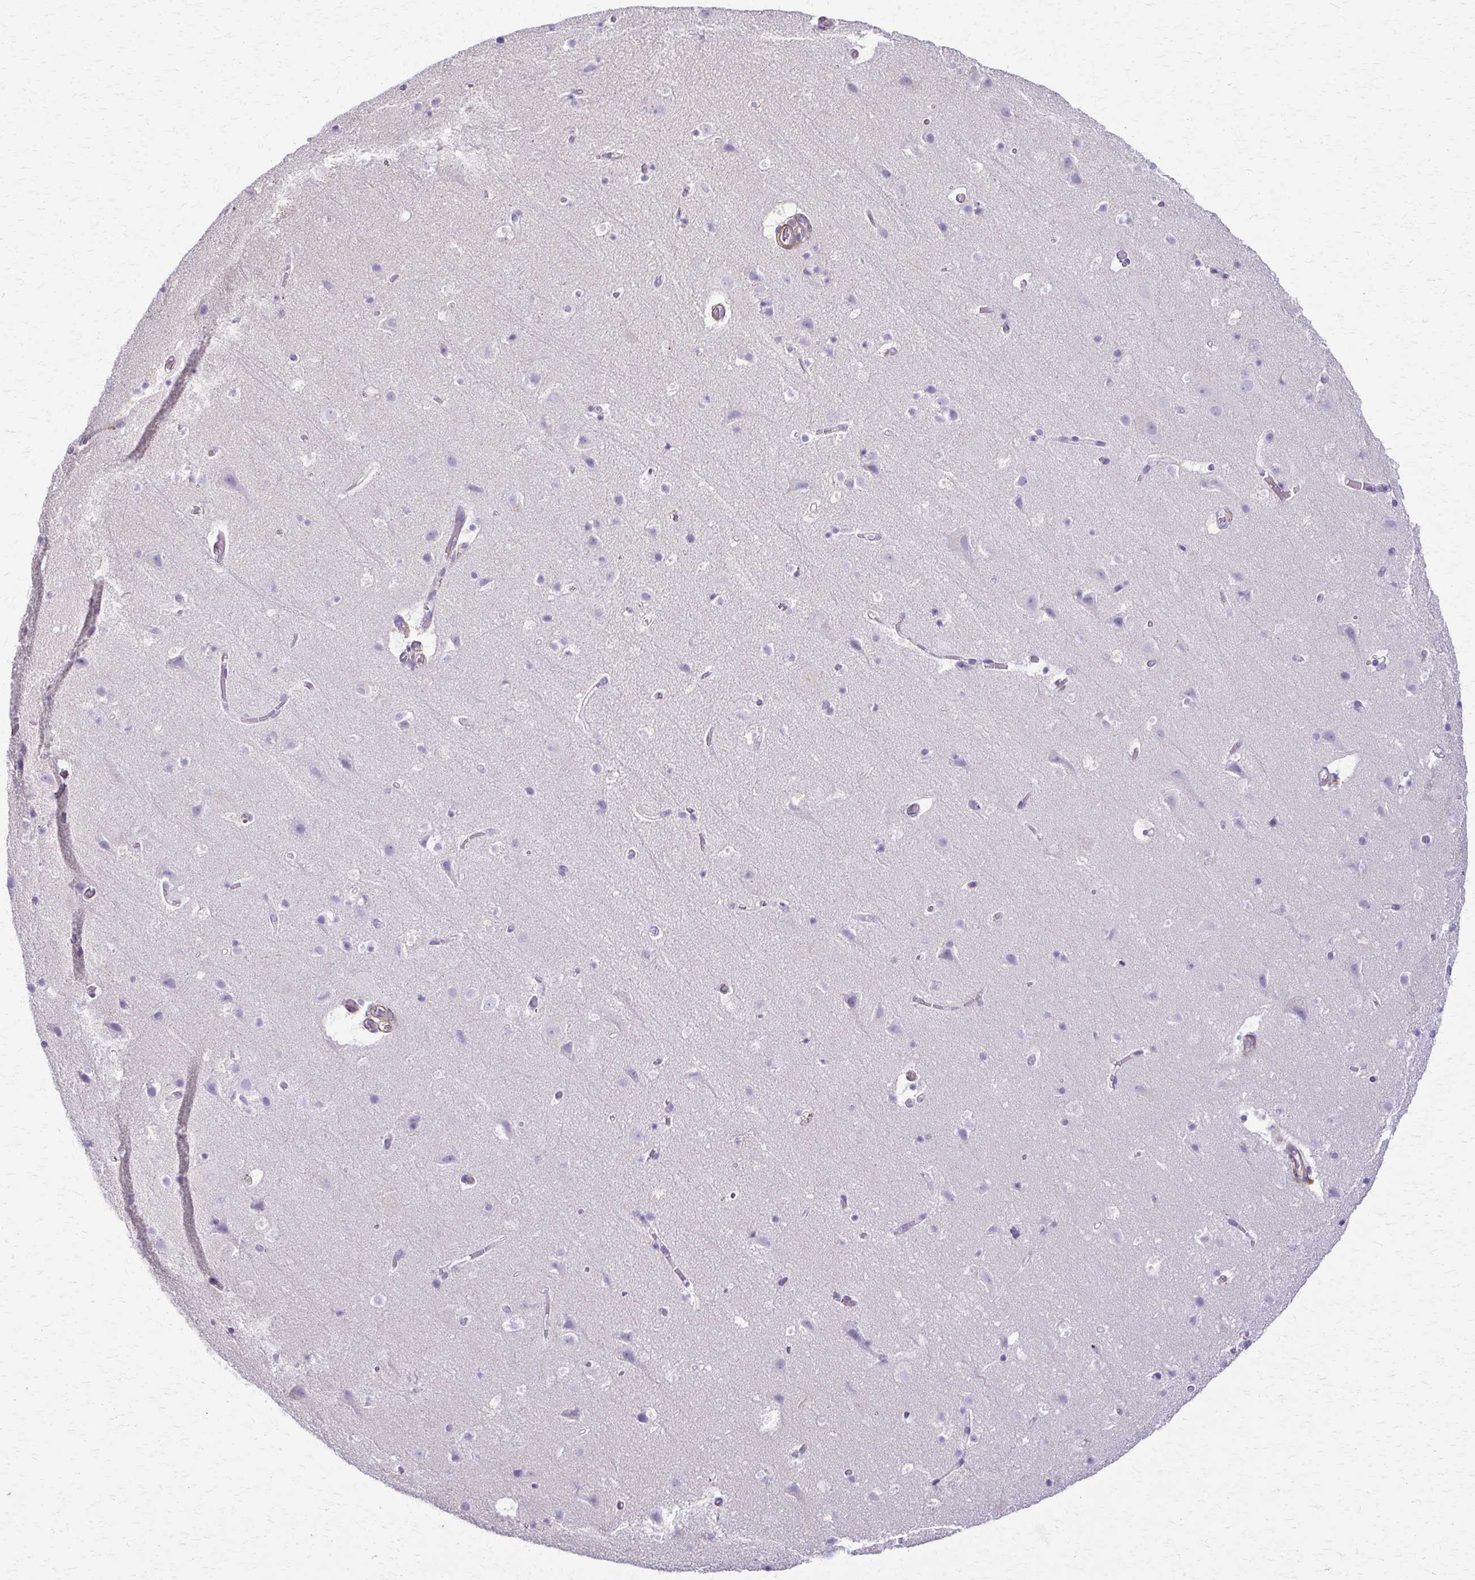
{"staining": {"intensity": "negative", "quantity": "none", "location": "none"}, "tissue": "cerebral cortex", "cell_type": "Endothelial cells", "image_type": "normal", "snomed": [{"axis": "morphology", "description": "Normal tissue, NOS"}, {"axis": "topography", "description": "Cerebral cortex"}], "caption": "IHC photomicrograph of unremarkable cerebral cortex: human cerebral cortex stained with DAB exhibits no significant protein staining in endothelial cells.", "gene": "DSP", "patient": {"sex": "female", "age": 42}}